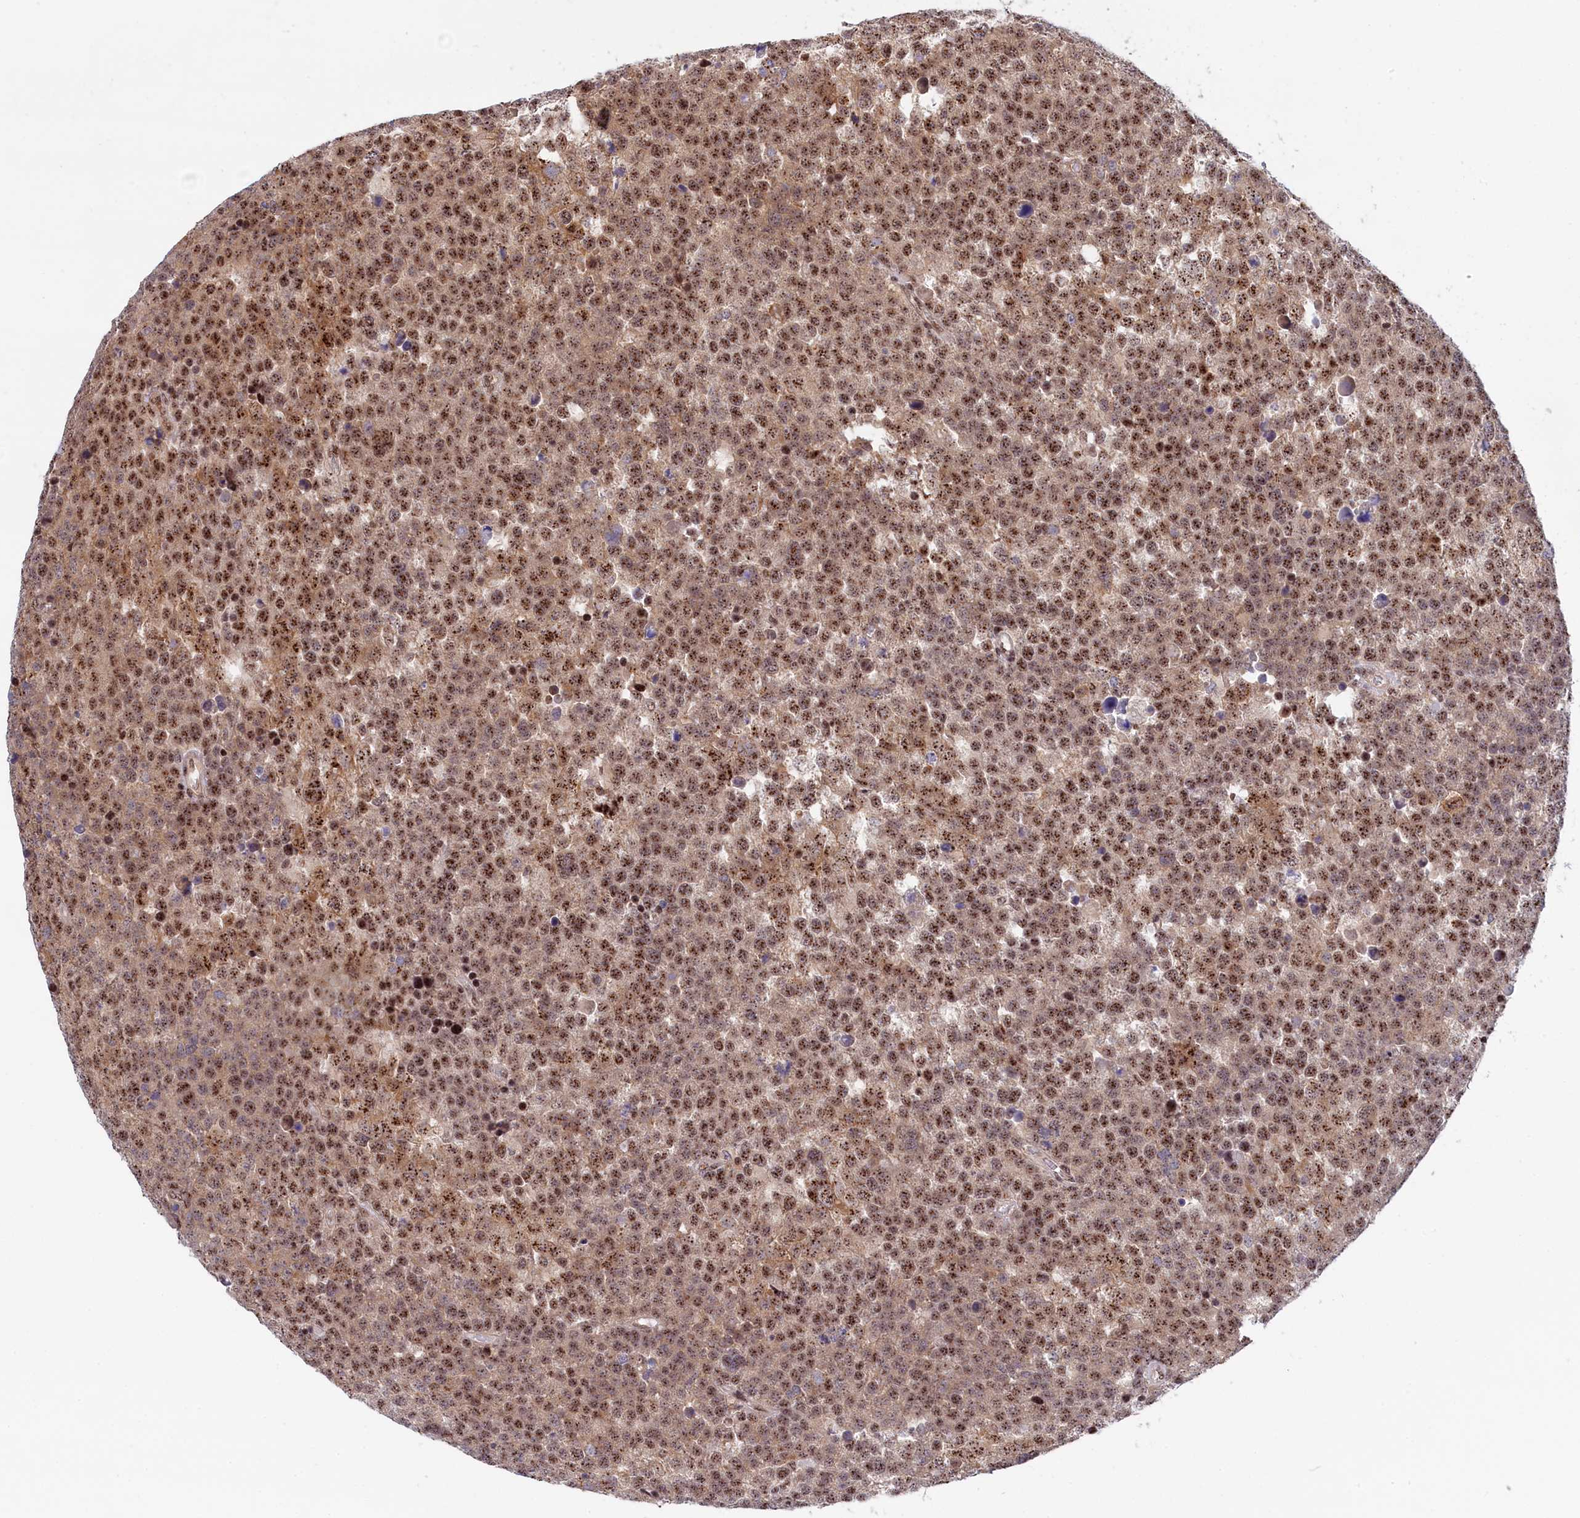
{"staining": {"intensity": "moderate", "quantity": ">75%", "location": "cytoplasmic/membranous,nuclear"}, "tissue": "testis cancer", "cell_type": "Tumor cells", "image_type": "cancer", "snomed": [{"axis": "morphology", "description": "Seminoma, NOS"}, {"axis": "topography", "description": "Testis"}], "caption": "The image demonstrates staining of testis cancer, revealing moderate cytoplasmic/membranous and nuclear protein staining (brown color) within tumor cells.", "gene": "TAB1", "patient": {"sex": "male", "age": 71}}